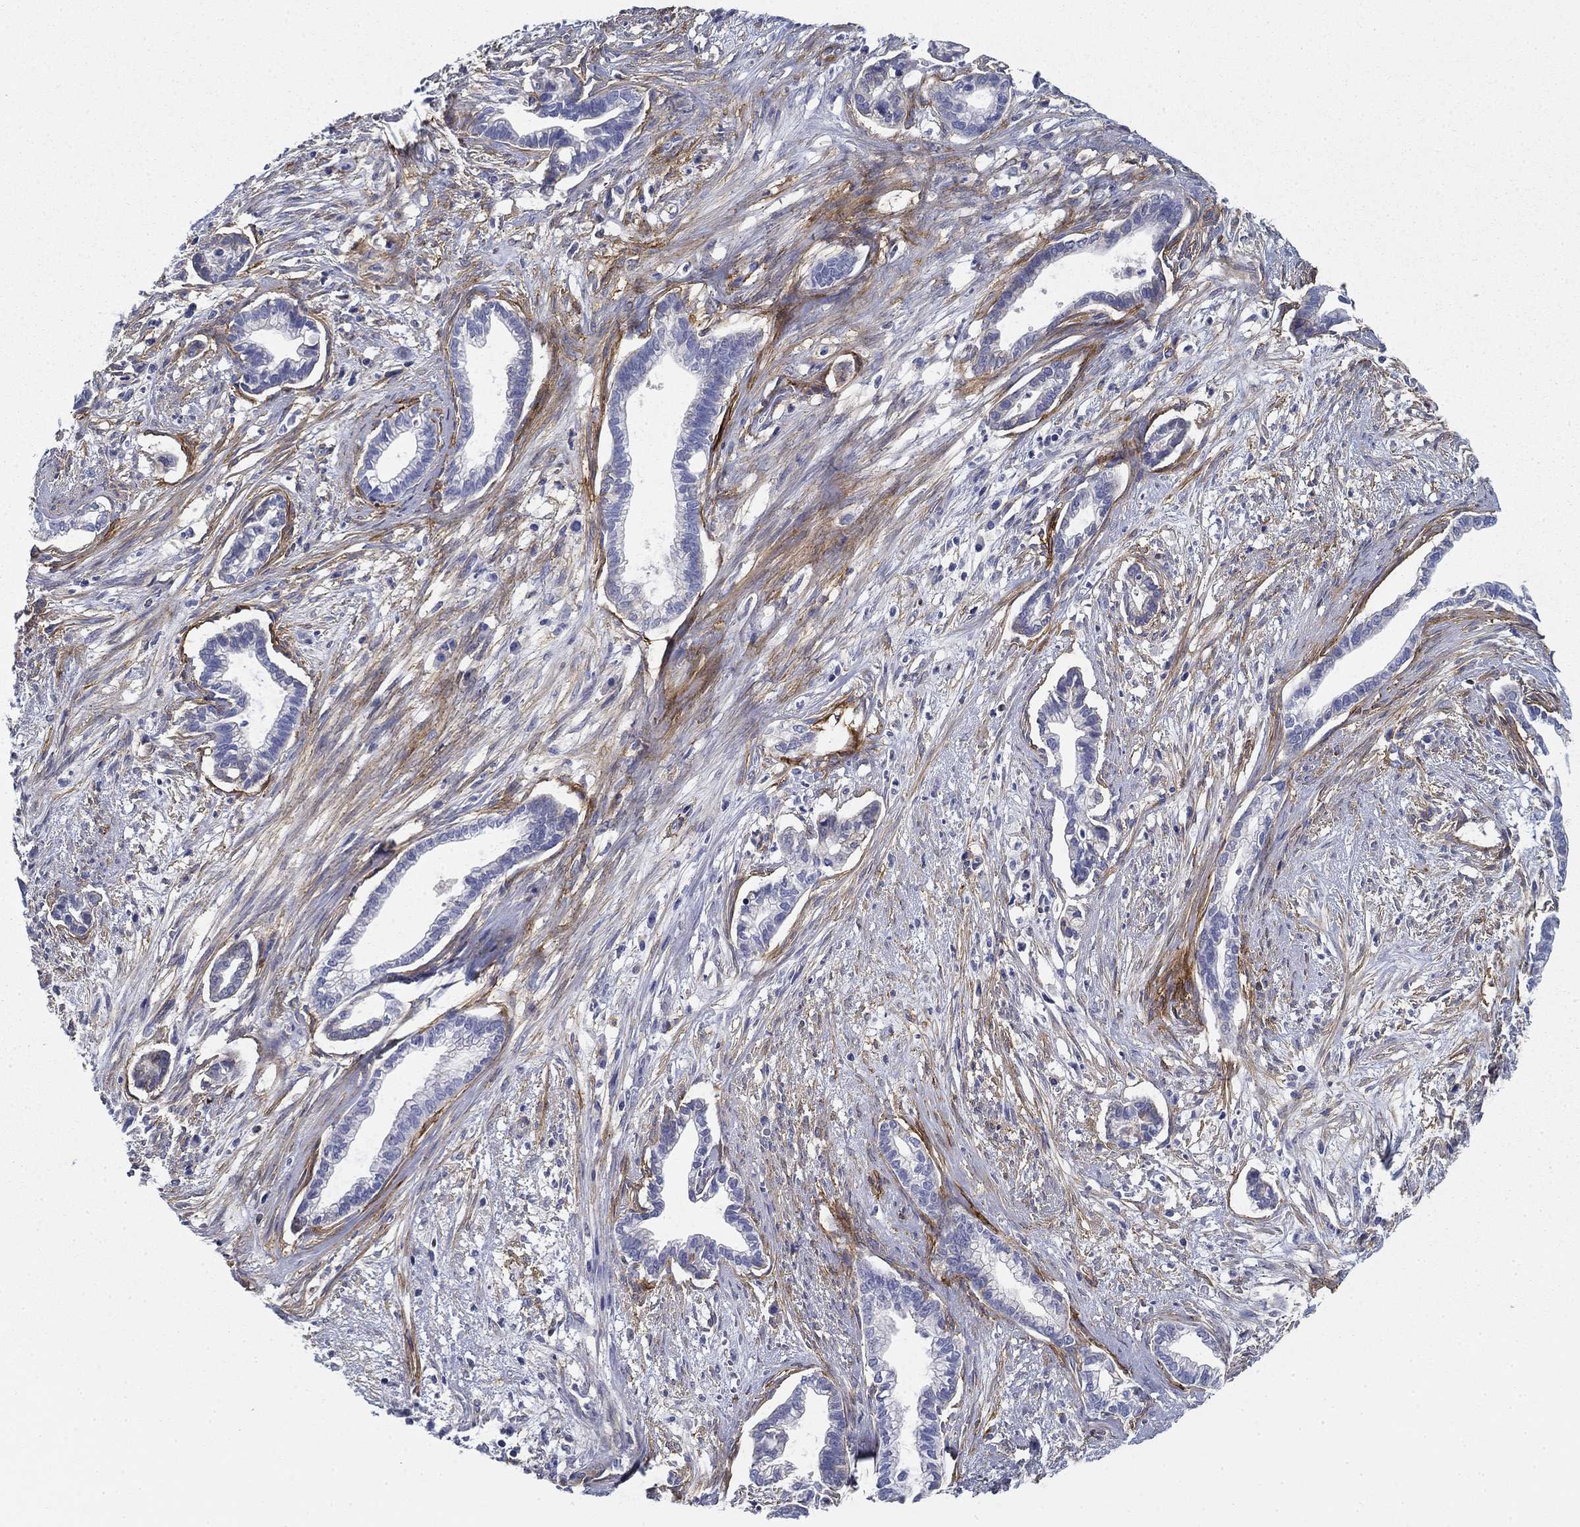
{"staining": {"intensity": "negative", "quantity": "none", "location": "none"}, "tissue": "cervical cancer", "cell_type": "Tumor cells", "image_type": "cancer", "snomed": [{"axis": "morphology", "description": "Adenocarcinoma, NOS"}, {"axis": "topography", "description": "Cervix"}], "caption": "This is a histopathology image of immunohistochemistry (IHC) staining of cervical cancer (adenocarcinoma), which shows no expression in tumor cells.", "gene": "GPC1", "patient": {"sex": "female", "age": 62}}